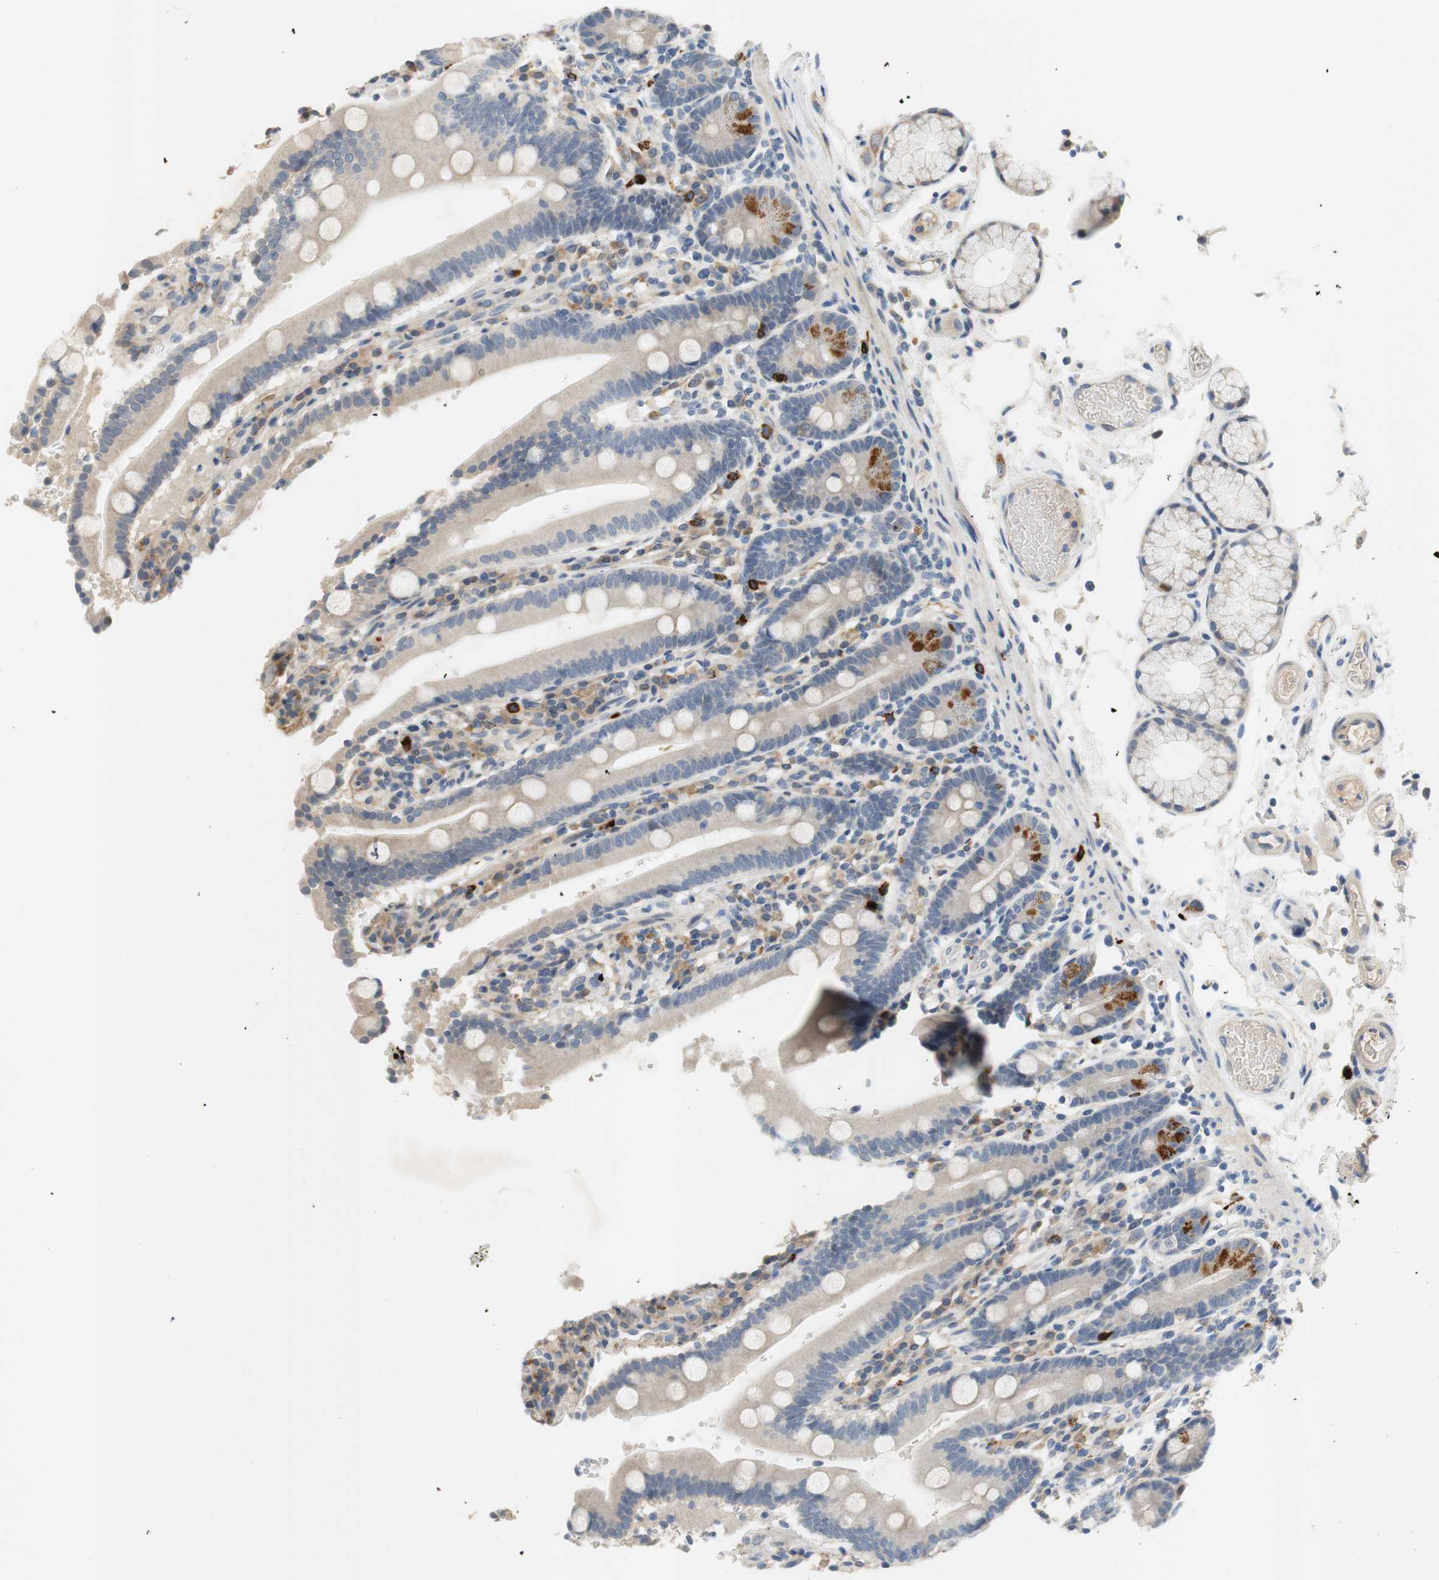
{"staining": {"intensity": "weak", "quantity": ">75%", "location": "cytoplasmic/membranous"}, "tissue": "duodenum", "cell_type": "Glandular cells", "image_type": "normal", "snomed": [{"axis": "morphology", "description": "Normal tissue, NOS"}, {"axis": "topography", "description": "Small intestine, NOS"}], "caption": "This photomicrograph displays unremarkable duodenum stained with immunohistochemistry to label a protein in brown. The cytoplasmic/membranous of glandular cells show weak positivity for the protein. Nuclei are counter-stained blue.", "gene": "COL12A1", "patient": {"sex": "female", "age": 71}}